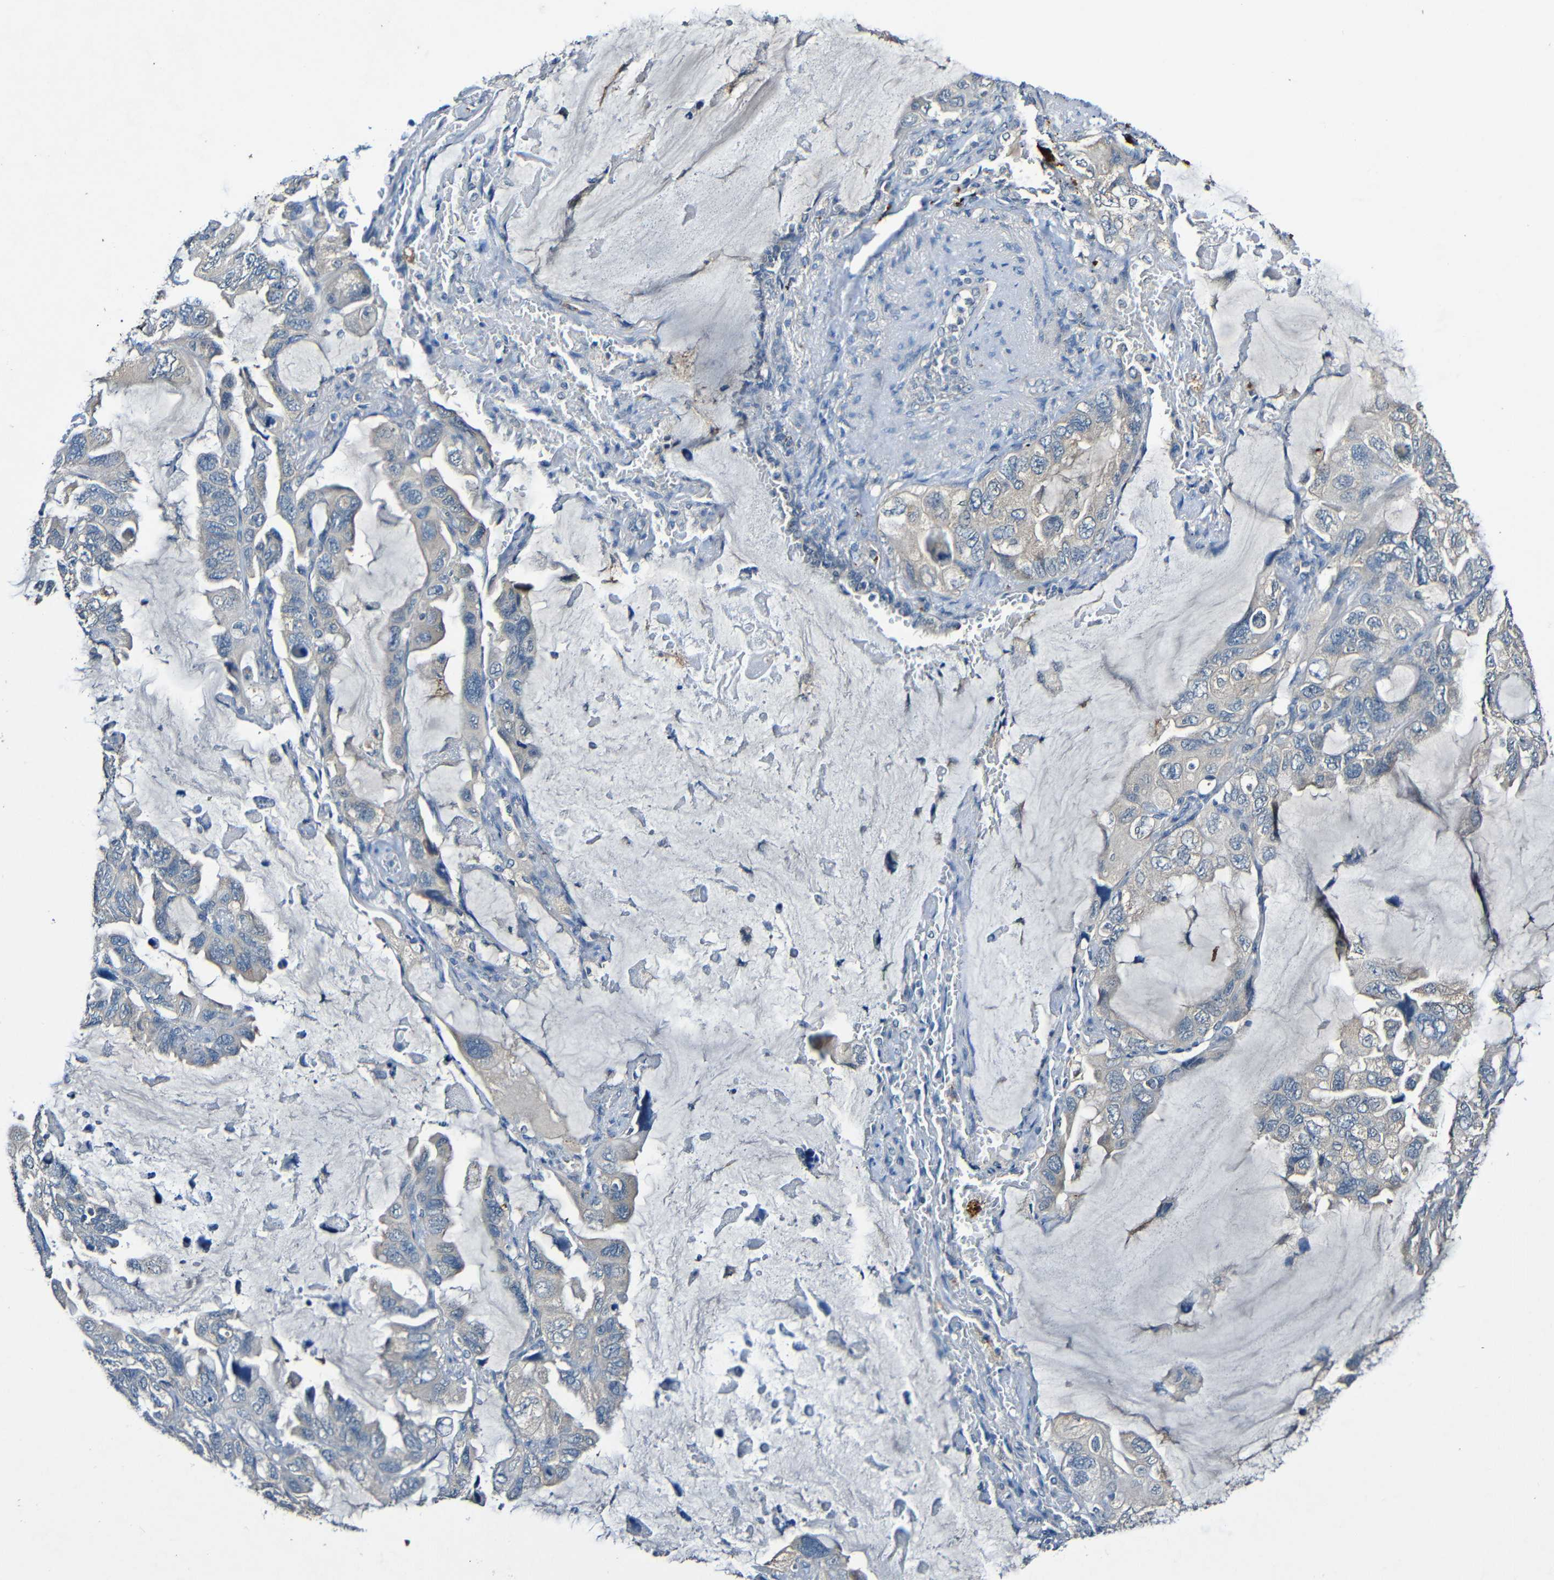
{"staining": {"intensity": "negative", "quantity": "none", "location": "none"}, "tissue": "lung cancer", "cell_type": "Tumor cells", "image_type": "cancer", "snomed": [{"axis": "morphology", "description": "Squamous cell carcinoma, NOS"}, {"axis": "topography", "description": "Lung"}], "caption": "Micrograph shows no protein positivity in tumor cells of lung squamous cell carcinoma tissue. The staining was performed using DAB (3,3'-diaminobenzidine) to visualize the protein expression in brown, while the nuclei were stained in blue with hematoxylin (Magnification: 20x).", "gene": "LRRC70", "patient": {"sex": "female", "age": 73}}